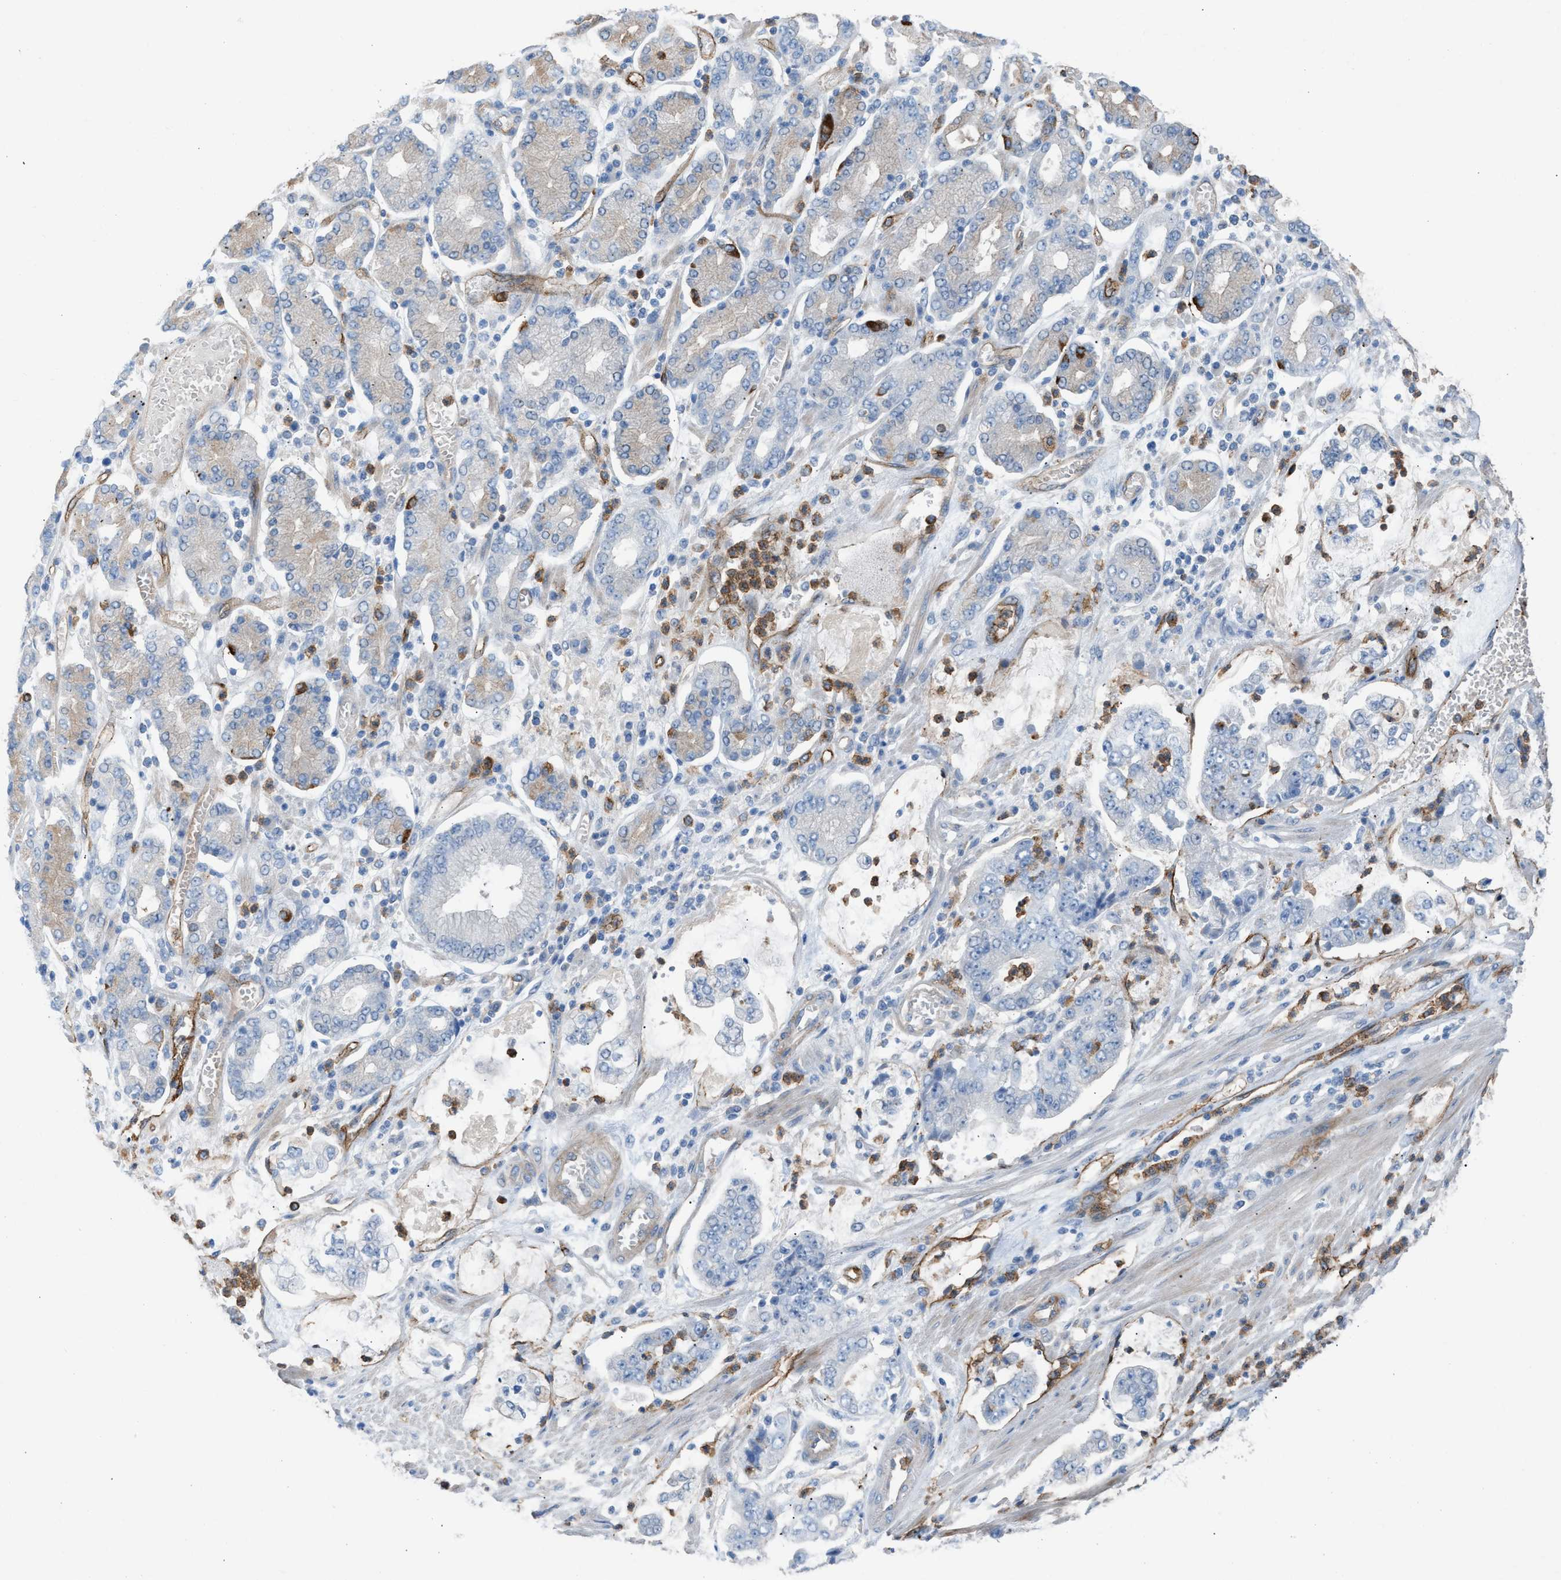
{"staining": {"intensity": "negative", "quantity": "none", "location": "none"}, "tissue": "stomach cancer", "cell_type": "Tumor cells", "image_type": "cancer", "snomed": [{"axis": "morphology", "description": "Adenocarcinoma, NOS"}, {"axis": "topography", "description": "Stomach"}], "caption": "Immunohistochemistry (IHC) of human adenocarcinoma (stomach) displays no positivity in tumor cells.", "gene": "DYSF", "patient": {"sex": "male", "age": 76}}